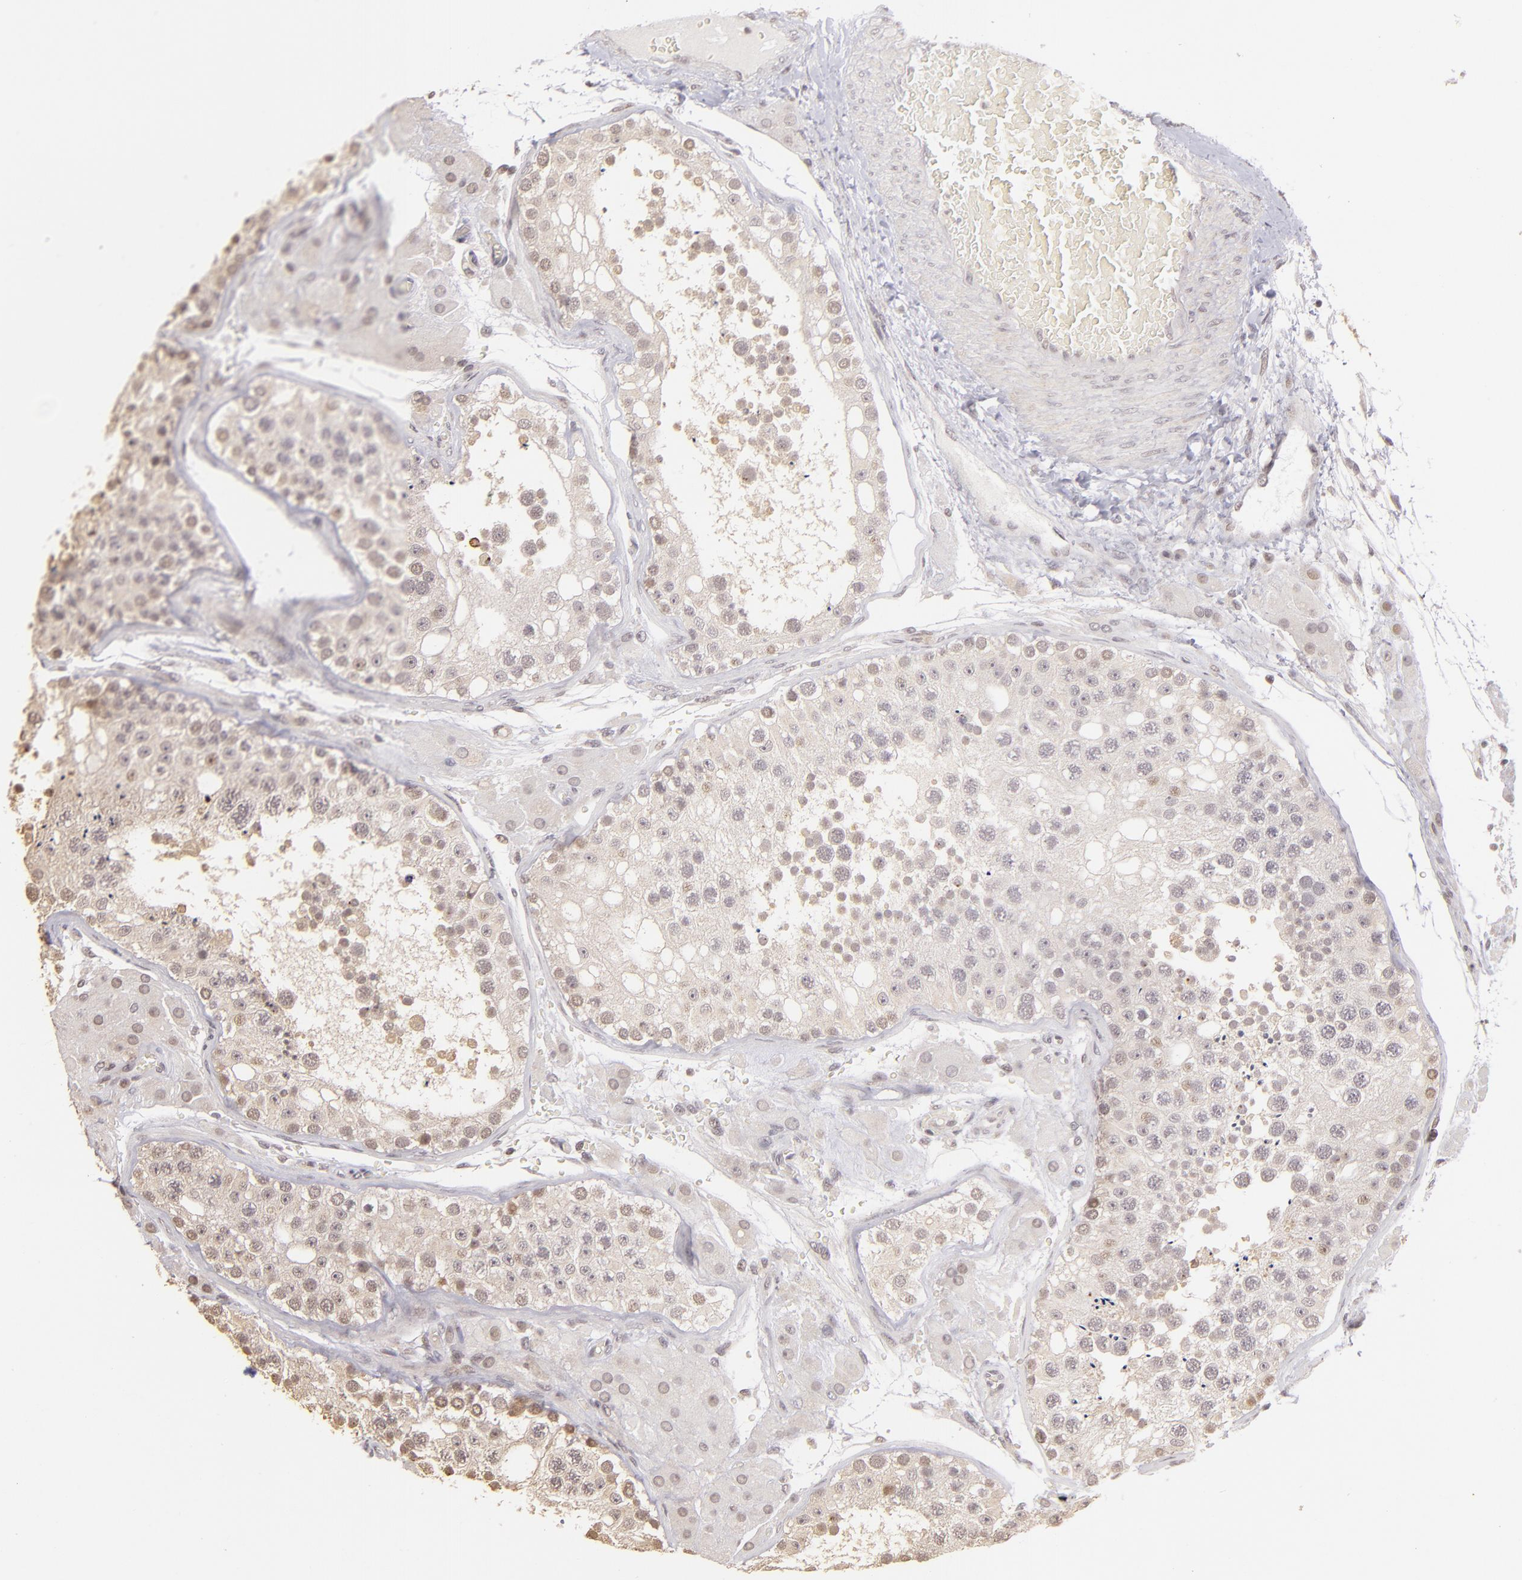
{"staining": {"intensity": "weak", "quantity": "<25%", "location": "cytoplasmic/membranous,nuclear"}, "tissue": "testis", "cell_type": "Cells in seminiferous ducts", "image_type": "normal", "snomed": [{"axis": "morphology", "description": "Normal tissue, NOS"}, {"axis": "topography", "description": "Testis"}], "caption": "The IHC histopathology image has no significant expression in cells in seminiferous ducts of testis.", "gene": "RARB", "patient": {"sex": "male", "age": 26}}